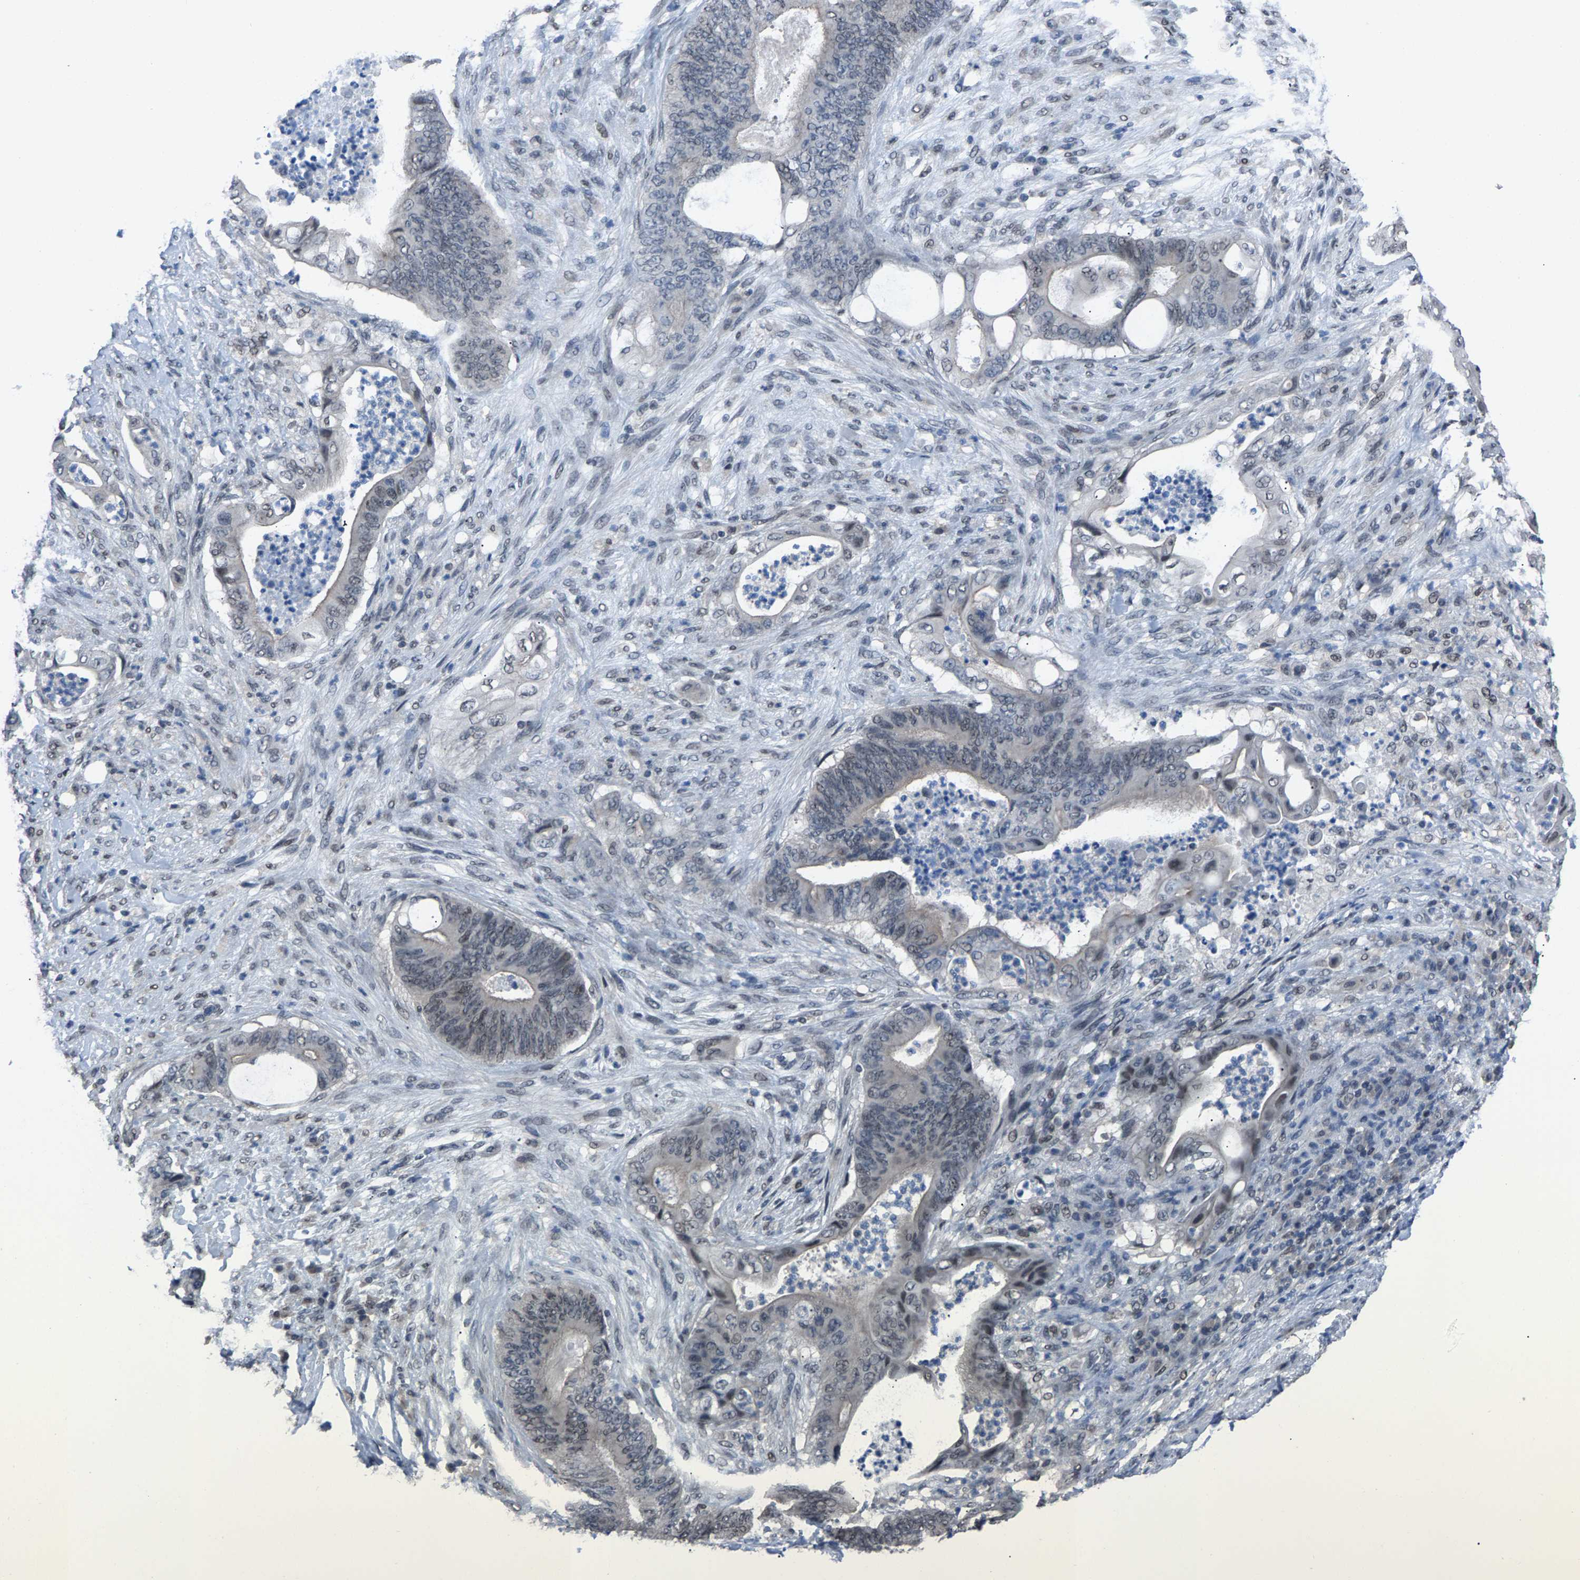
{"staining": {"intensity": "weak", "quantity": "<25%", "location": "nuclear"}, "tissue": "stomach cancer", "cell_type": "Tumor cells", "image_type": "cancer", "snomed": [{"axis": "morphology", "description": "Adenocarcinoma, NOS"}, {"axis": "topography", "description": "Stomach"}], "caption": "This image is of stomach adenocarcinoma stained with immunohistochemistry to label a protein in brown with the nuclei are counter-stained blue. There is no positivity in tumor cells.", "gene": "ZNF276", "patient": {"sex": "female", "age": 73}}